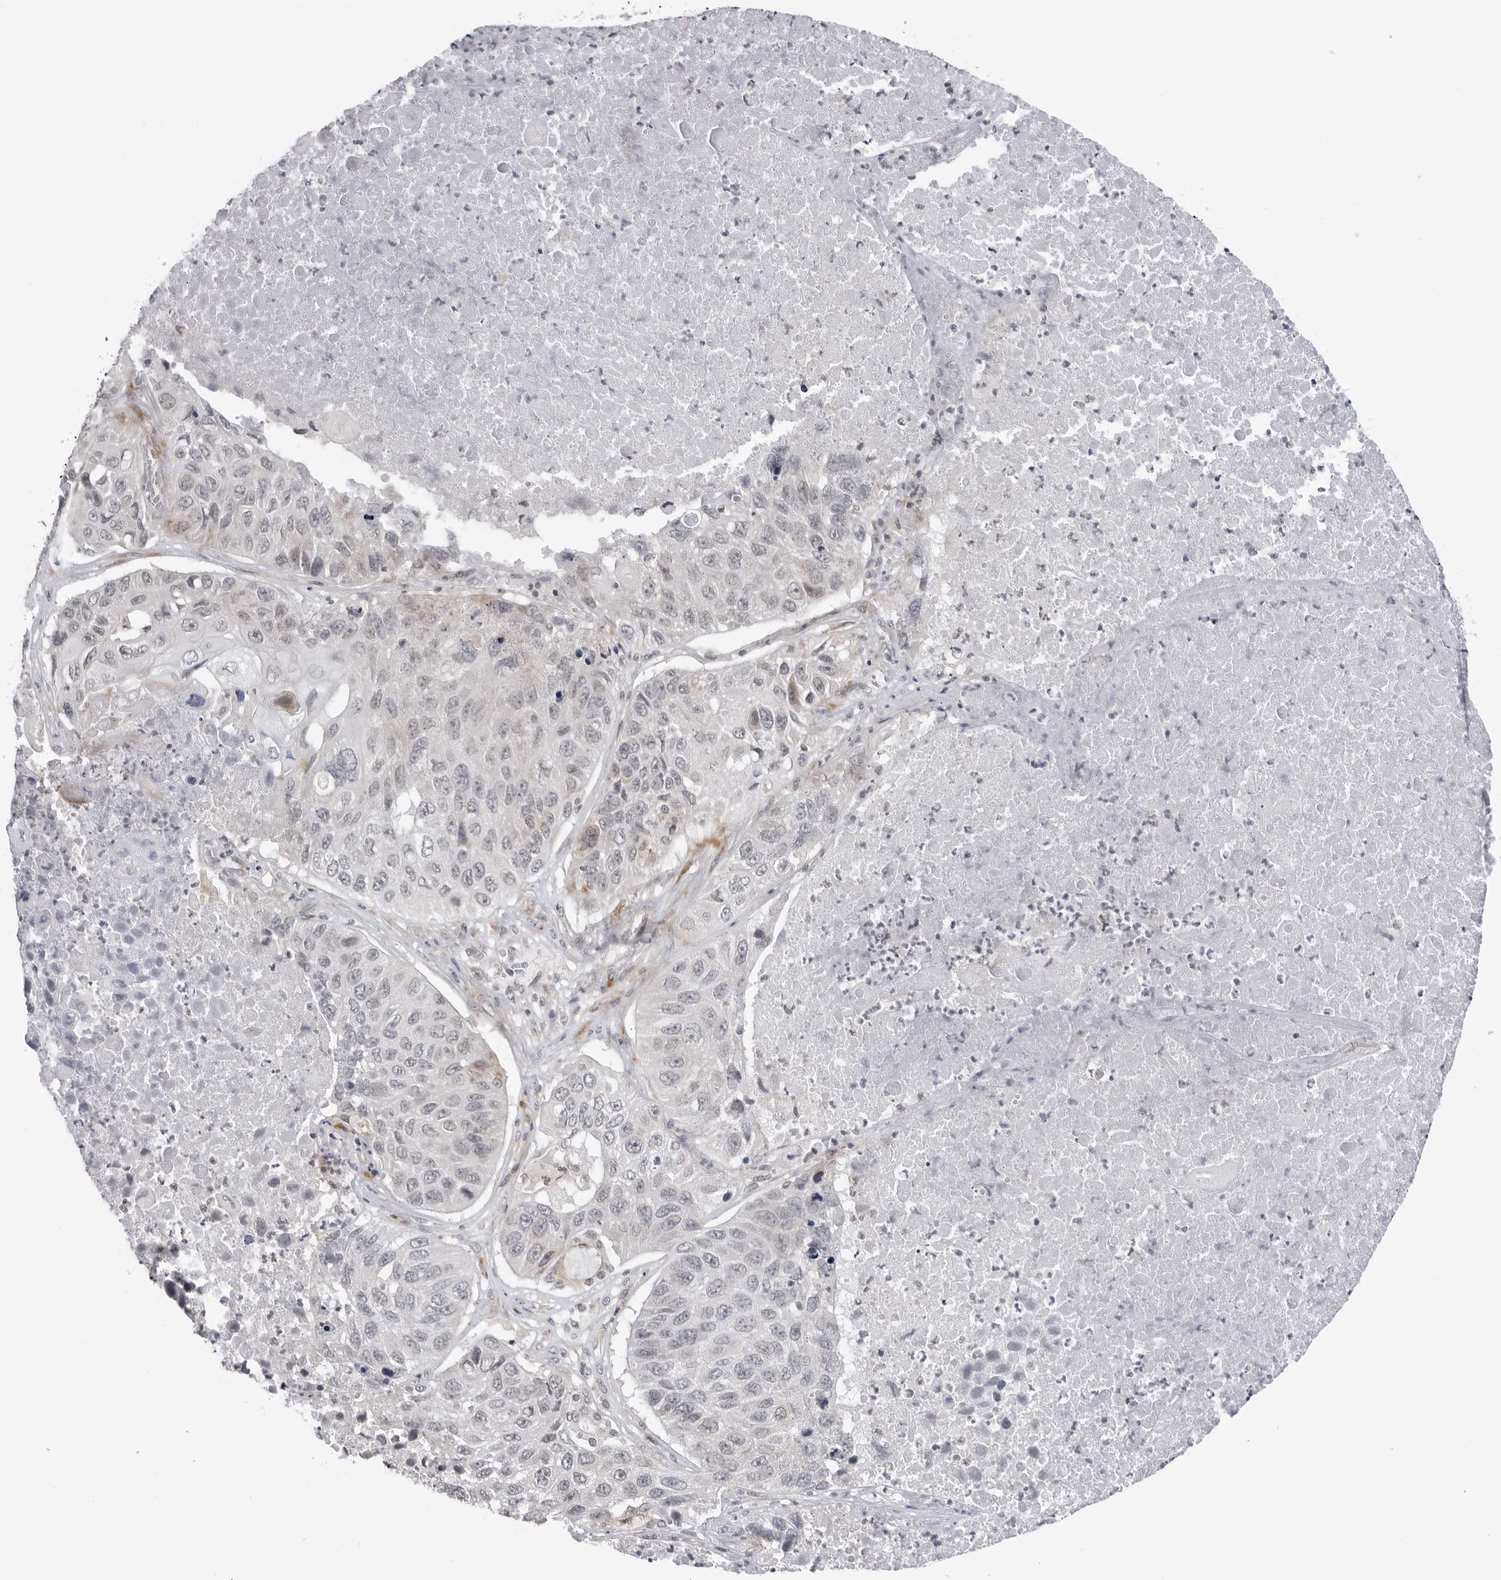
{"staining": {"intensity": "weak", "quantity": "<25%", "location": "cytoplasmic/membranous"}, "tissue": "lung cancer", "cell_type": "Tumor cells", "image_type": "cancer", "snomed": [{"axis": "morphology", "description": "Squamous cell carcinoma, NOS"}, {"axis": "topography", "description": "Lung"}], "caption": "There is no significant staining in tumor cells of squamous cell carcinoma (lung).", "gene": "ADAMTS5", "patient": {"sex": "male", "age": 61}}